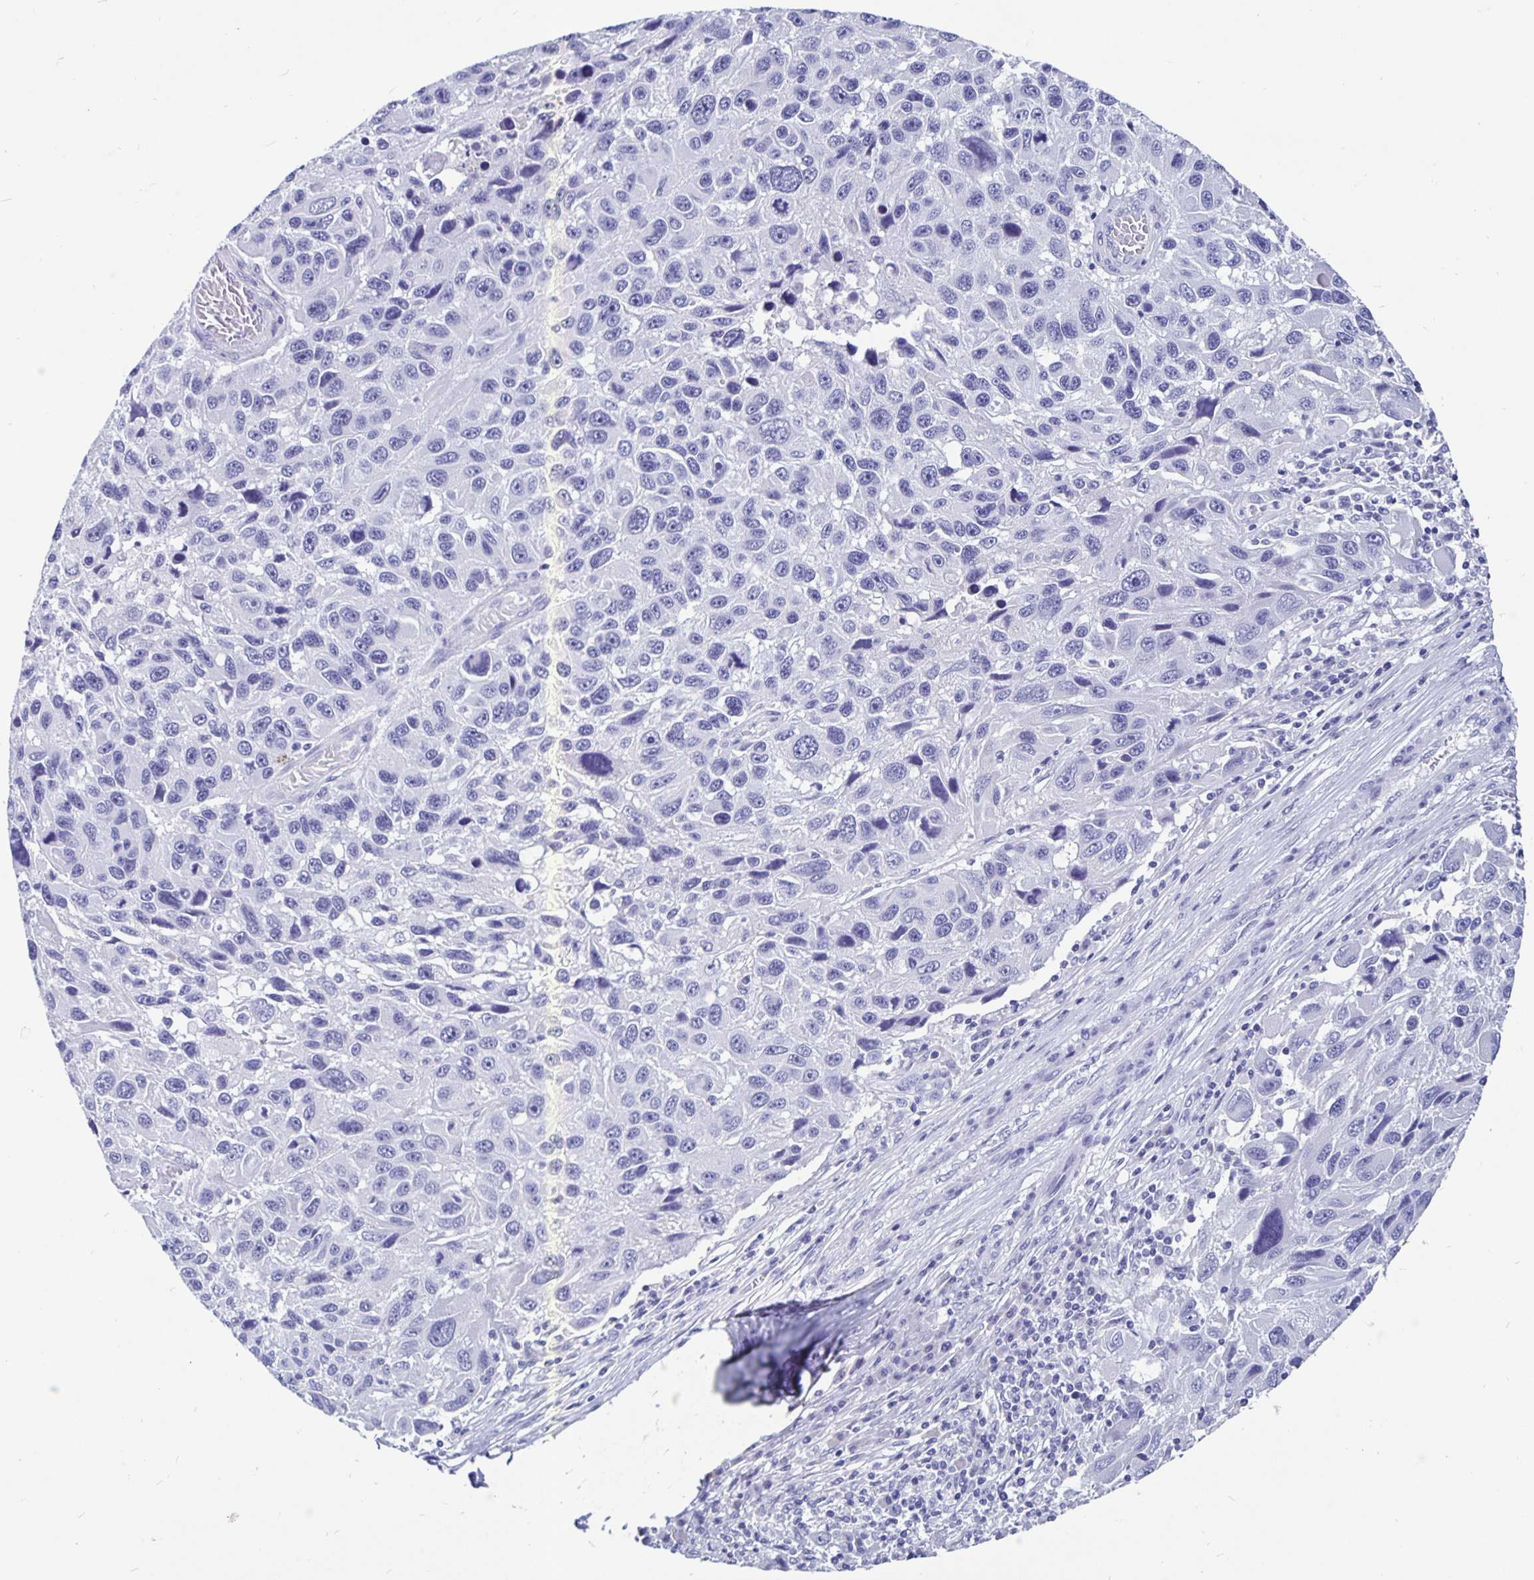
{"staining": {"intensity": "negative", "quantity": "none", "location": "none"}, "tissue": "melanoma", "cell_type": "Tumor cells", "image_type": "cancer", "snomed": [{"axis": "morphology", "description": "Malignant melanoma, NOS"}, {"axis": "topography", "description": "Skin"}], "caption": "The image demonstrates no significant positivity in tumor cells of melanoma. (DAB immunohistochemistry visualized using brightfield microscopy, high magnification).", "gene": "ODF3B", "patient": {"sex": "male", "age": 53}}